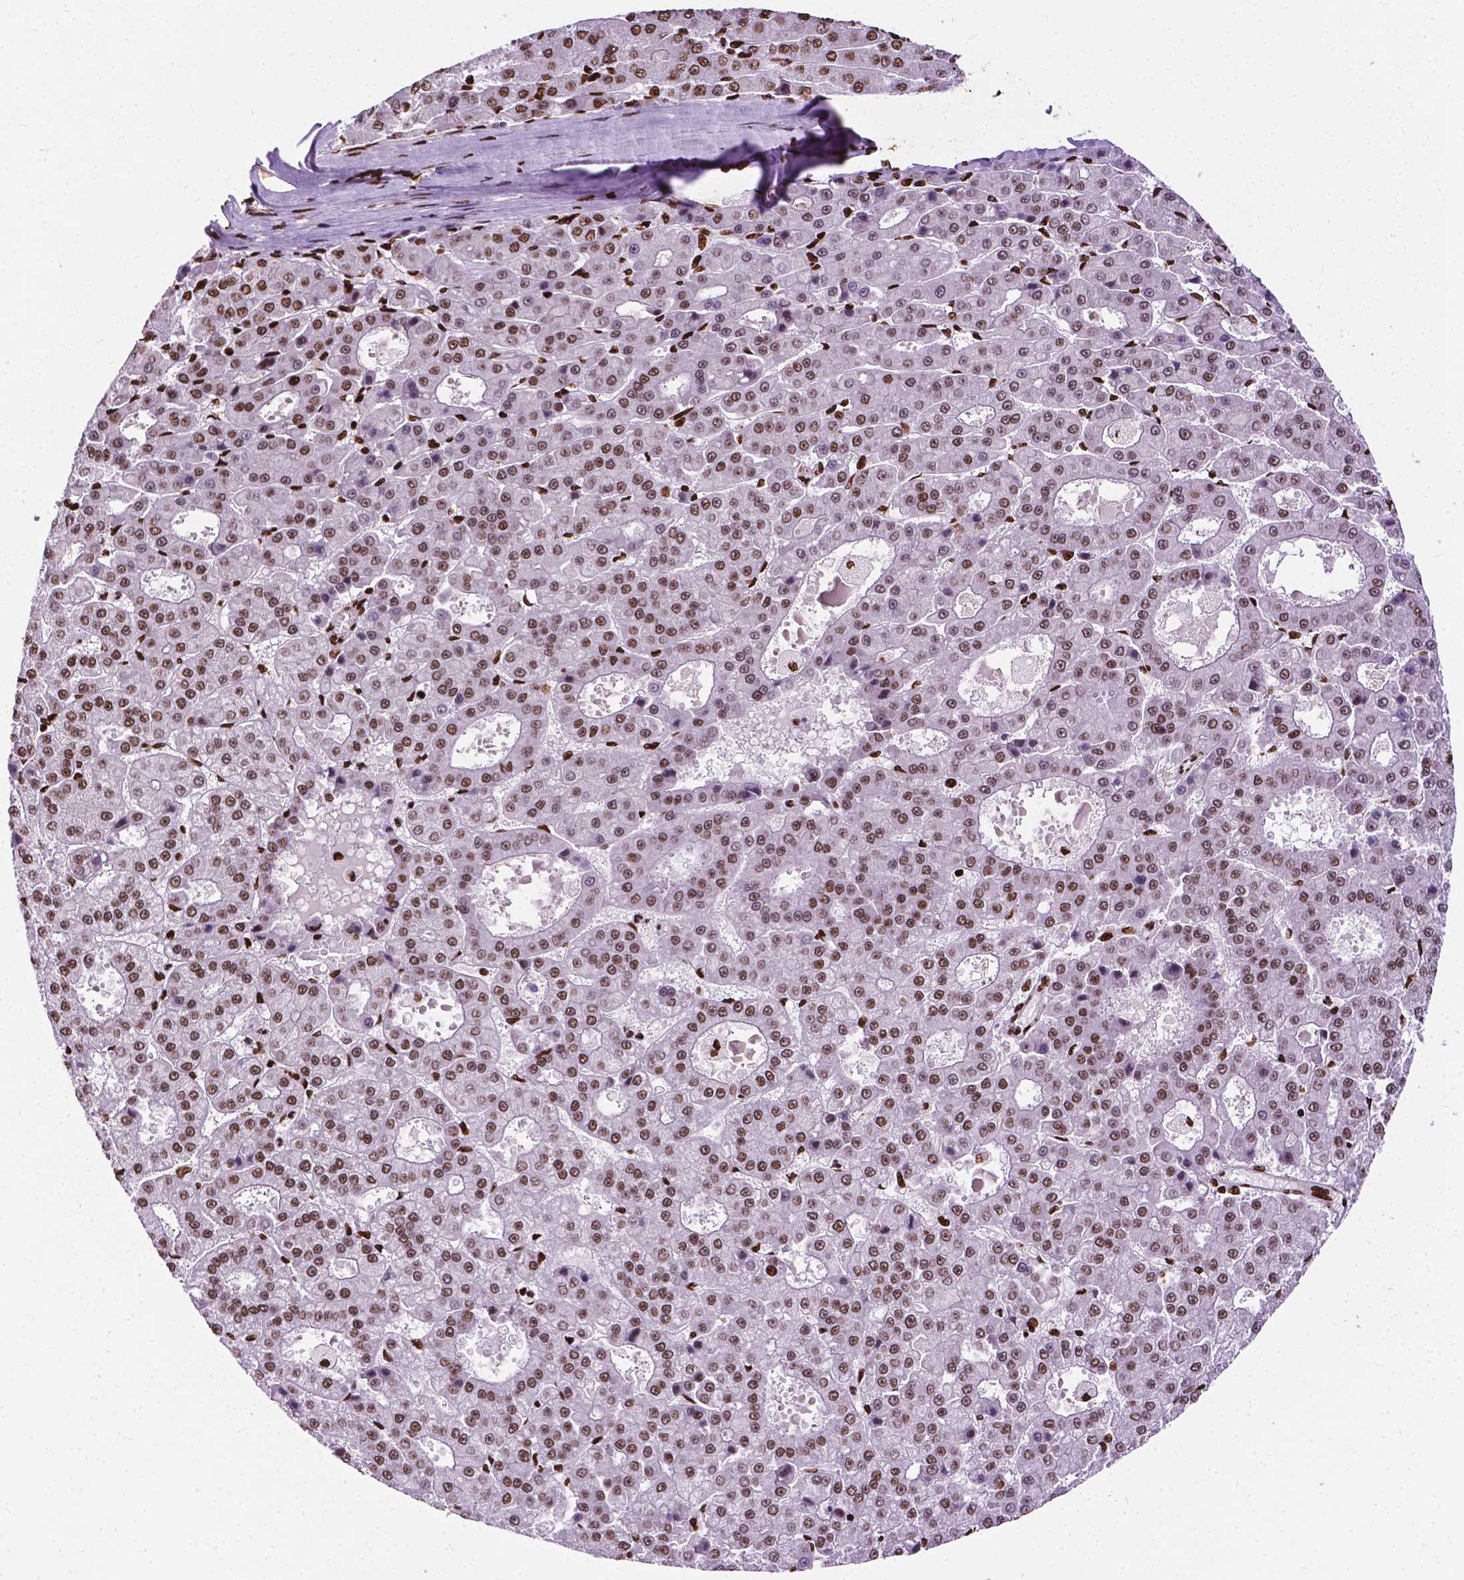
{"staining": {"intensity": "moderate", "quantity": ">75%", "location": "nuclear"}, "tissue": "liver cancer", "cell_type": "Tumor cells", "image_type": "cancer", "snomed": [{"axis": "morphology", "description": "Carcinoma, Hepatocellular, NOS"}, {"axis": "topography", "description": "Liver"}], "caption": "Tumor cells show medium levels of moderate nuclear positivity in approximately >75% of cells in hepatocellular carcinoma (liver).", "gene": "SMIM5", "patient": {"sex": "male", "age": 70}}